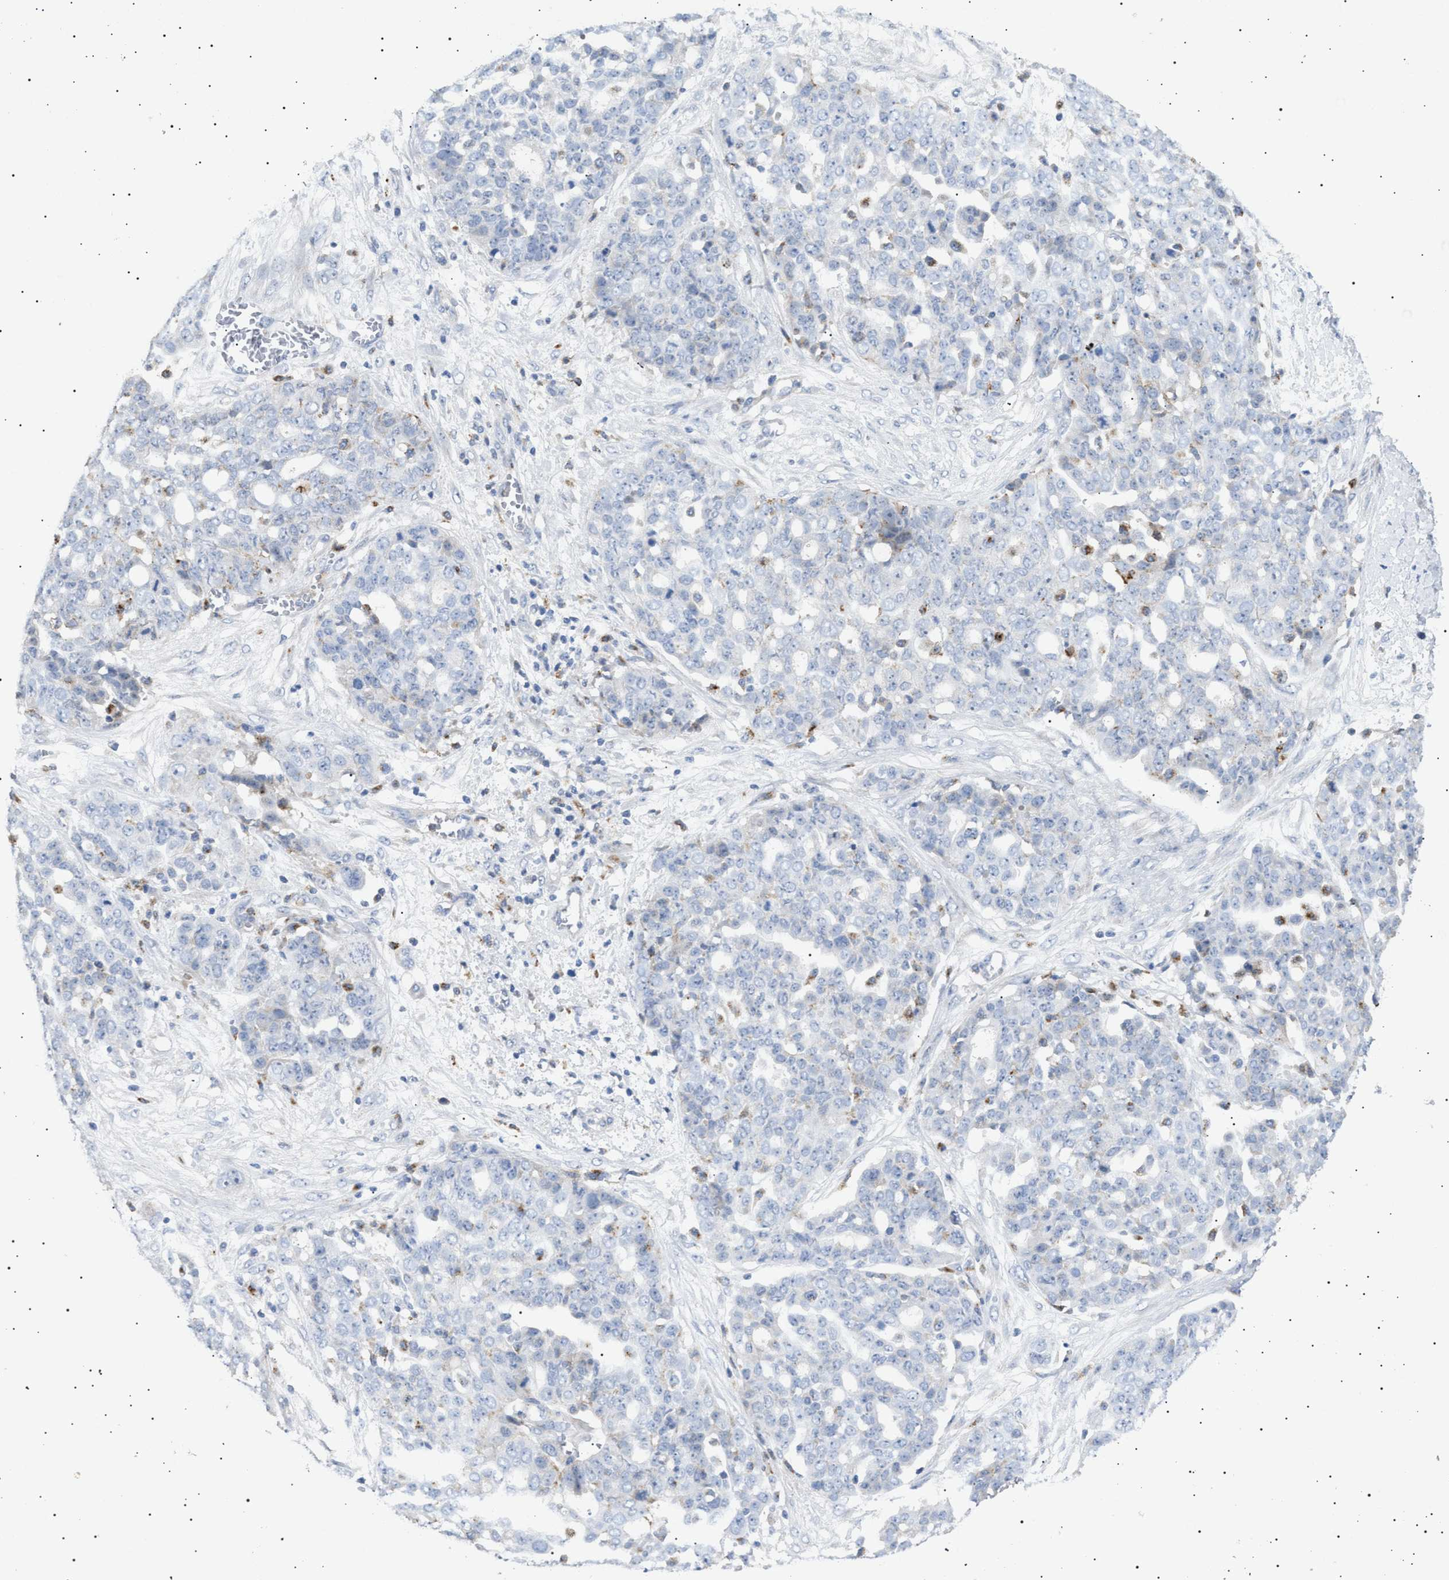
{"staining": {"intensity": "negative", "quantity": "none", "location": "none"}, "tissue": "ovarian cancer", "cell_type": "Tumor cells", "image_type": "cancer", "snomed": [{"axis": "morphology", "description": "Cystadenocarcinoma, serous, NOS"}, {"axis": "topography", "description": "Soft tissue"}, {"axis": "topography", "description": "Ovary"}], "caption": "The image demonstrates no significant expression in tumor cells of ovarian cancer (serous cystadenocarcinoma).", "gene": "SIRT5", "patient": {"sex": "female", "age": 57}}